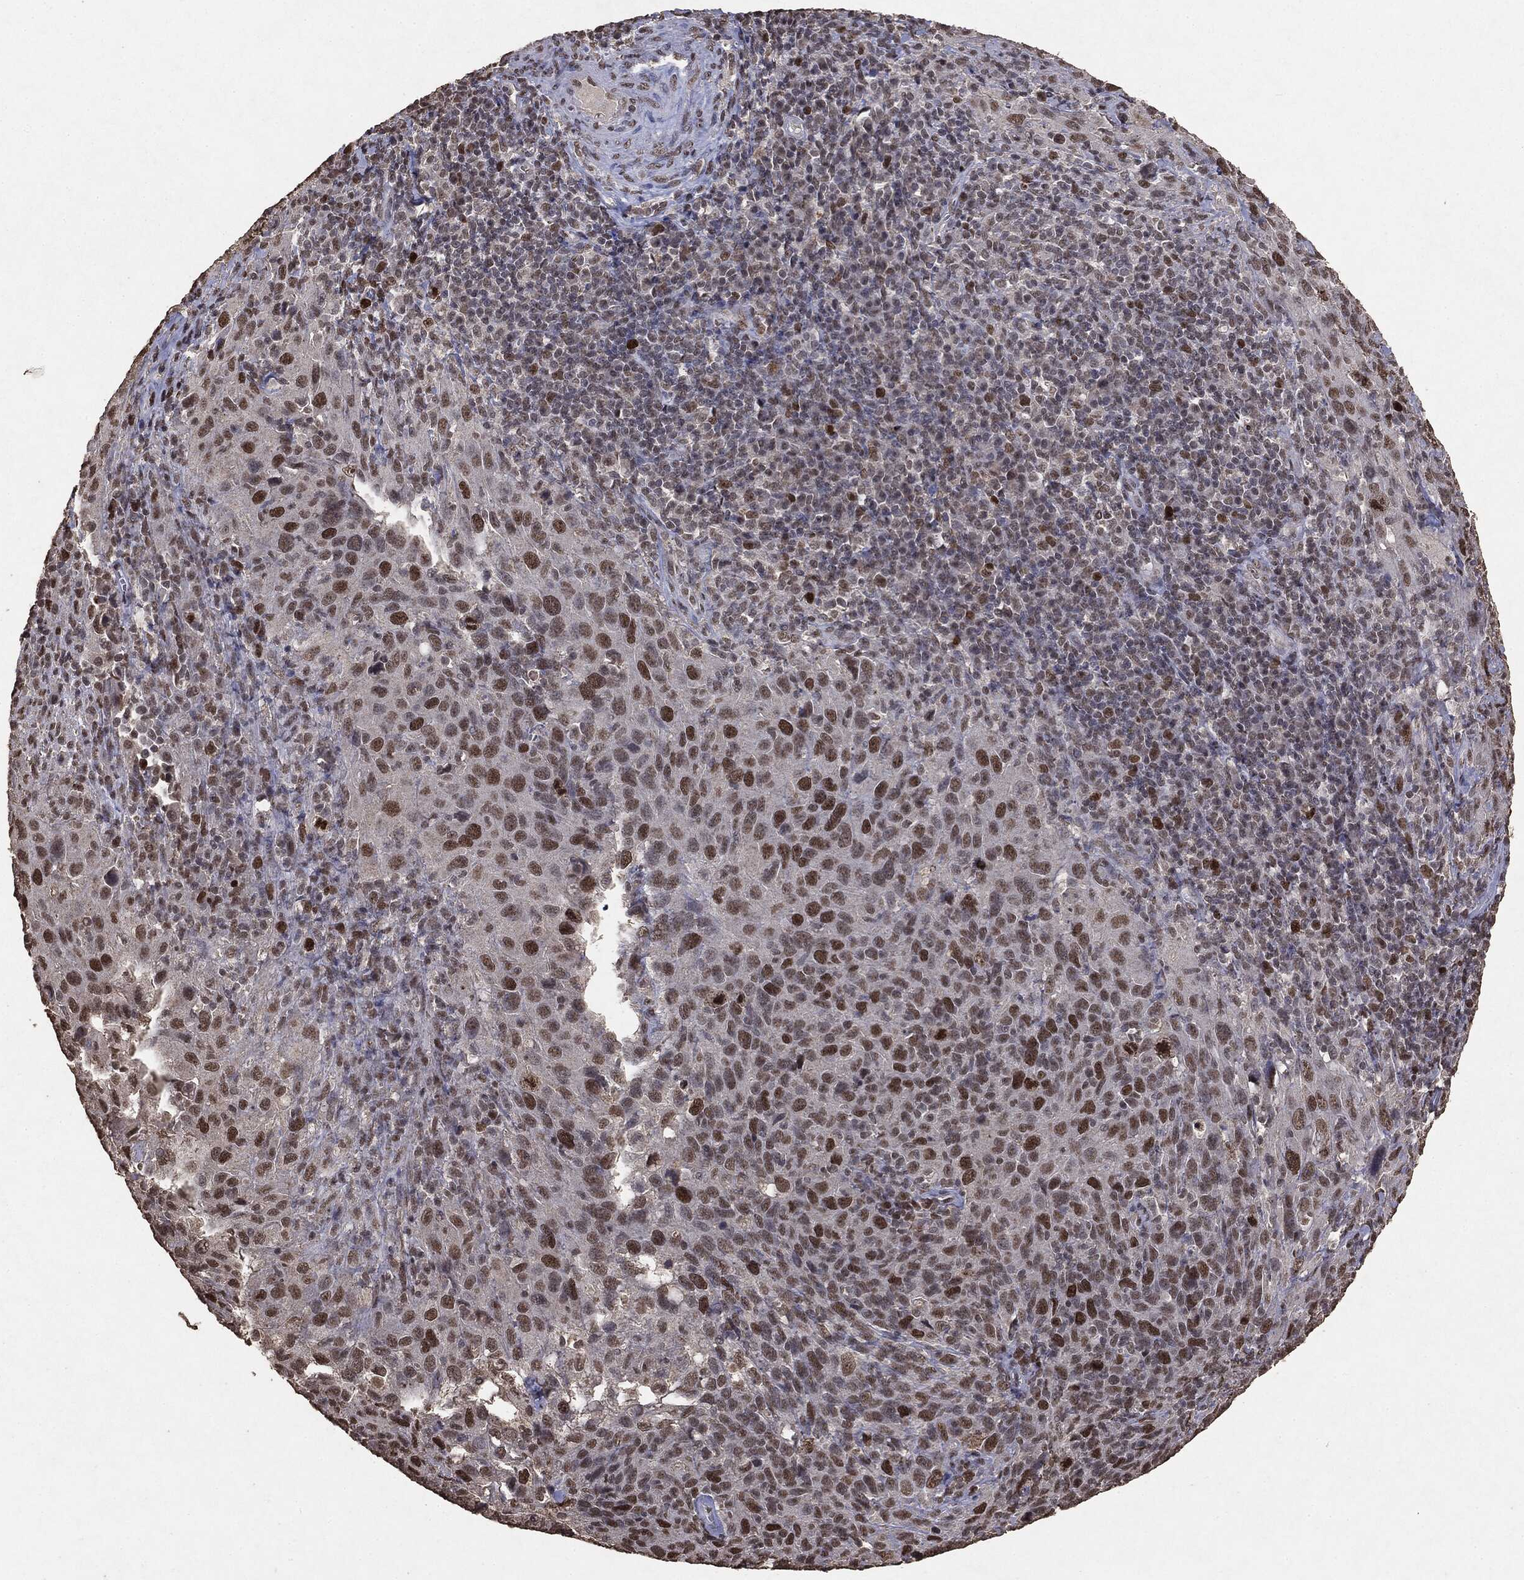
{"staining": {"intensity": "moderate", "quantity": ">75%", "location": "nuclear"}, "tissue": "cervical cancer", "cell_type": "Tumor cells", "image_type": "cancer", "snomed": [{"axis": "morphology", "description": "Squamous cell carcinoma, NOS"}, {"axis": "topography", "description": "Cervix"}], "caption": "Squamous cell carcinoma (cervical) was stained to show a protein in brown. There is medium levels of moderate nuclear positivity in about >75% of tumor cells.", "gene": "RAD18", "patient": {"sex": "female", "age": 51}}